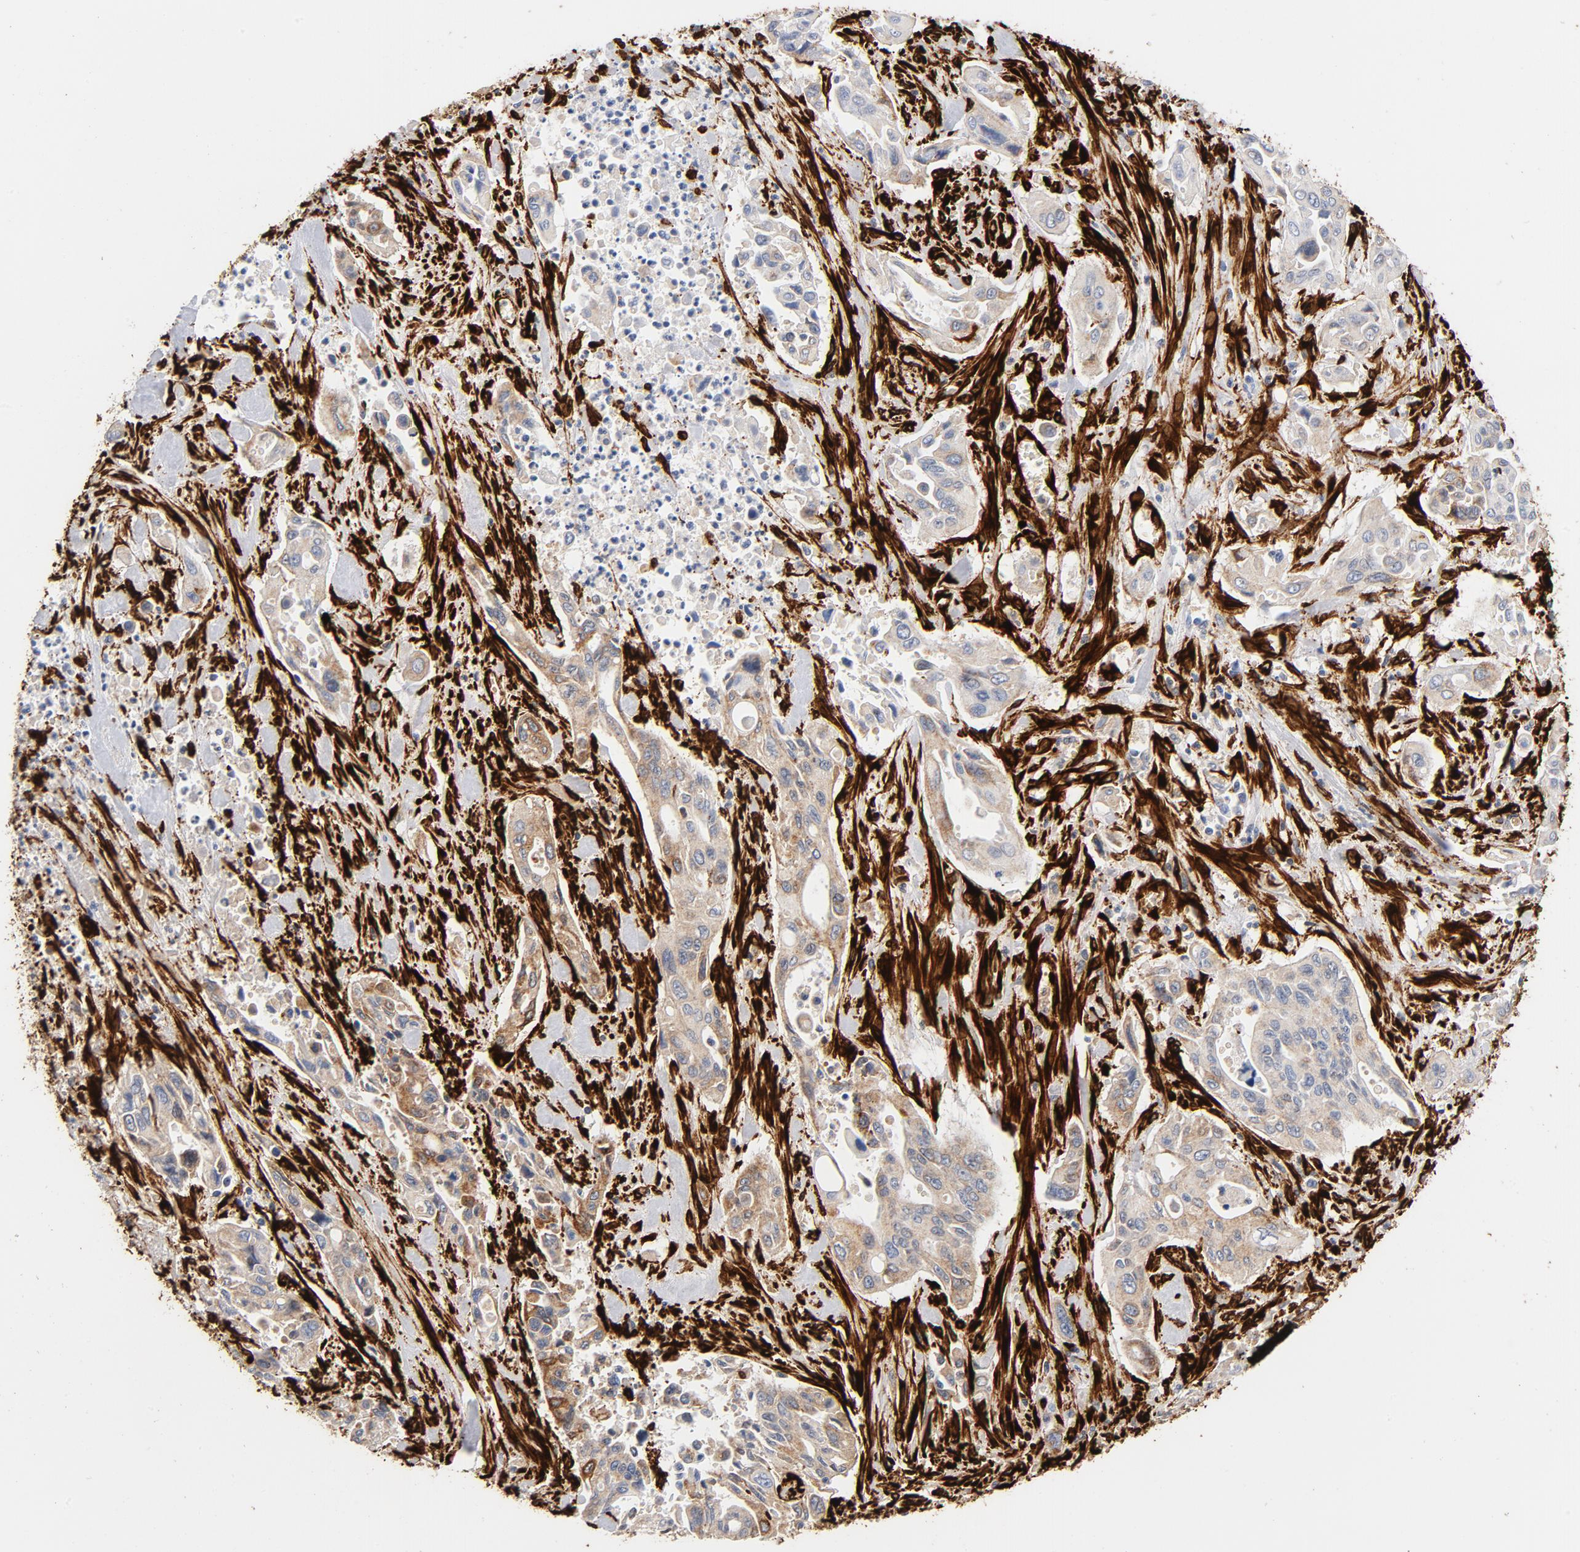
{"staining": {"intensity": "weak", "quantity": ">75%", "location": "cytoplasmic/membranous"}, "tissue": "pancreatic cancer", "cell_type": "Tumor cells", "image_type": "cancer", "snomed": [{"axis": "morphology", "description": "Adenocarcinoma, NOS"}, {"axis": "topography", "description": "Pancreas"}], "caption": "Immunohistochemistry (DAB (3,3'-diaminobenzidine)) staining of human pancreatic cancer (adenocarcinoma) reveals weak cytoplasmic/membranous protein expression in about >75% of tumor cells. (DAB (3,3'-diaminobenzidine) IHC with brightfield microscopy, high magnification).", "gene": "SERPINH1", "patient": {"sex": "male", "age": 77}}